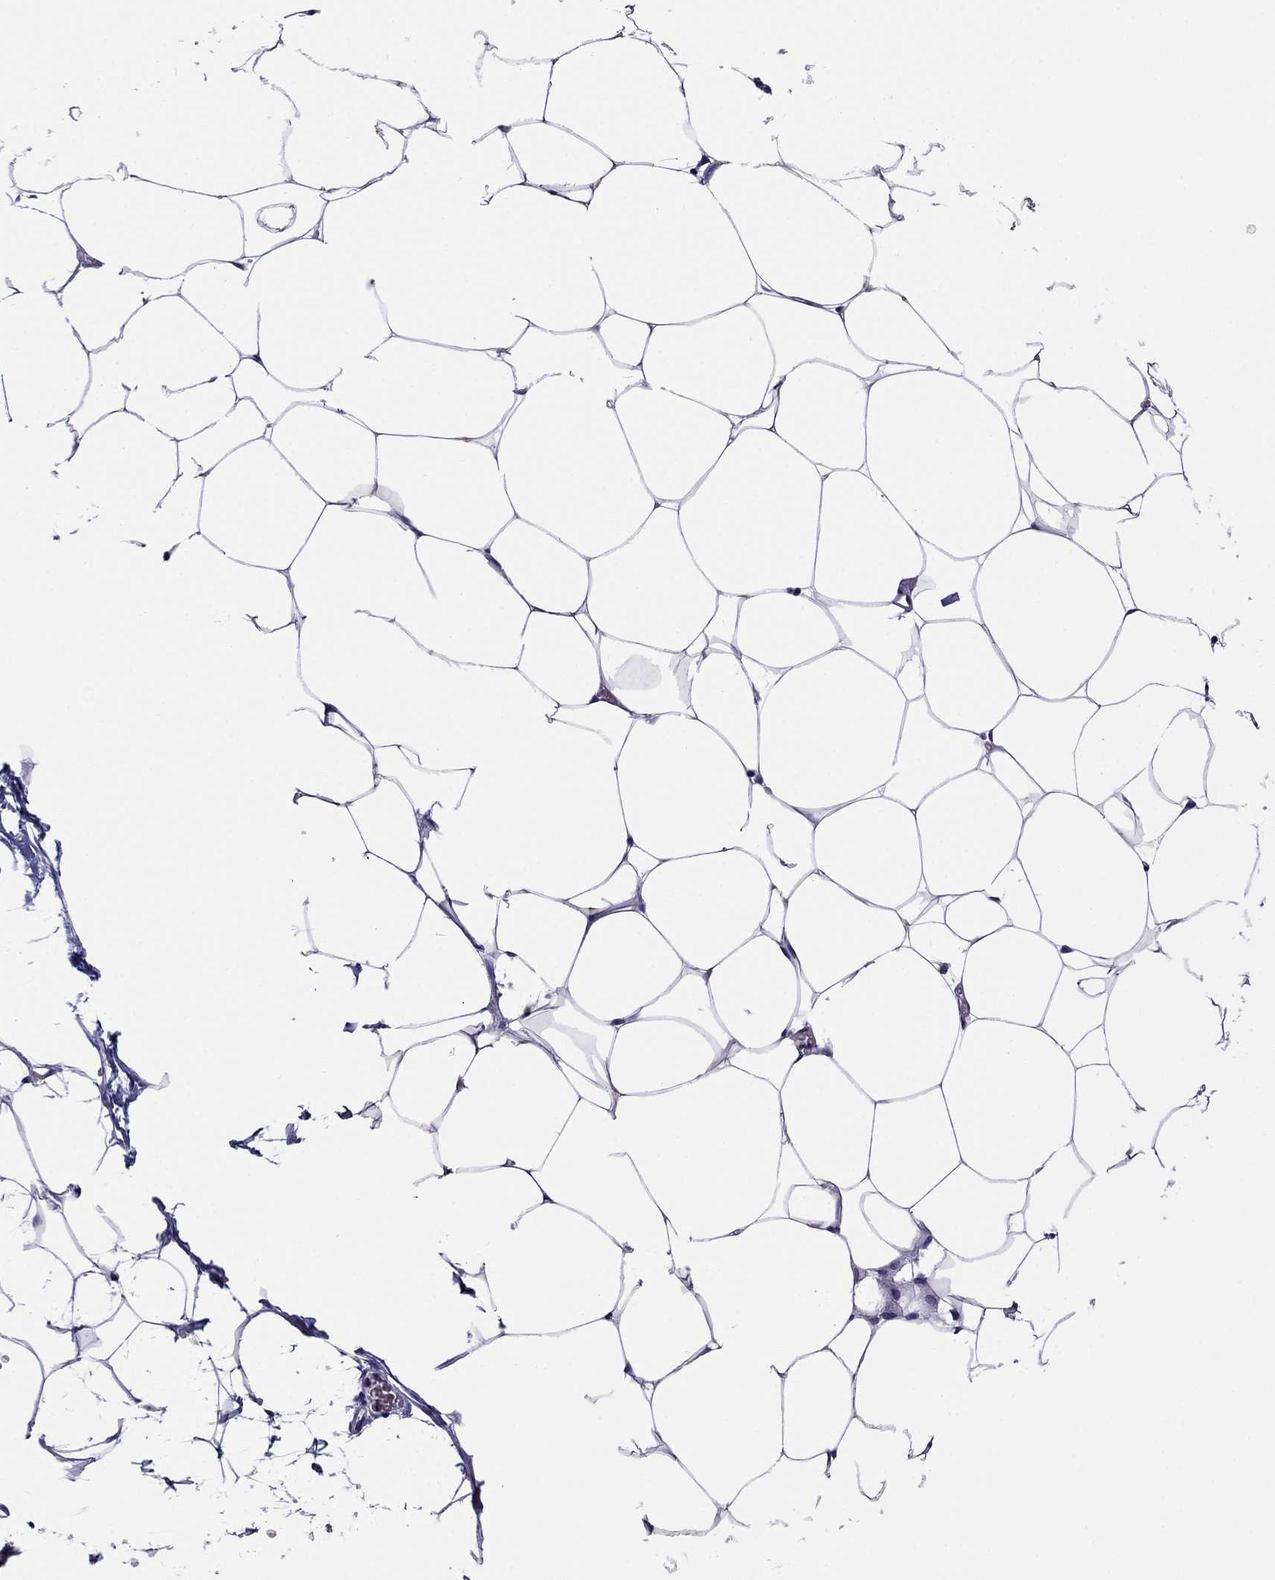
{"staining": {"intensity": "negative", "quantity": "none", "location": "none"}, "tissue": "adipose tissue", "cell_type": "Adipocytes", "image_type": "normal", "snomed": [{"axis": "morphology", "description": "Normal tissue, NOS"}, {"axis": "topography", "description": "Adipose tissue"}], "caption": "DAB (3,3'-diaminobenzidine) immunohistochemical staining of benign adipose tissue reveals no significant expression in adipocytes.", "gene": "SCG2", "patient": {"sex": "male", "age": 57}}